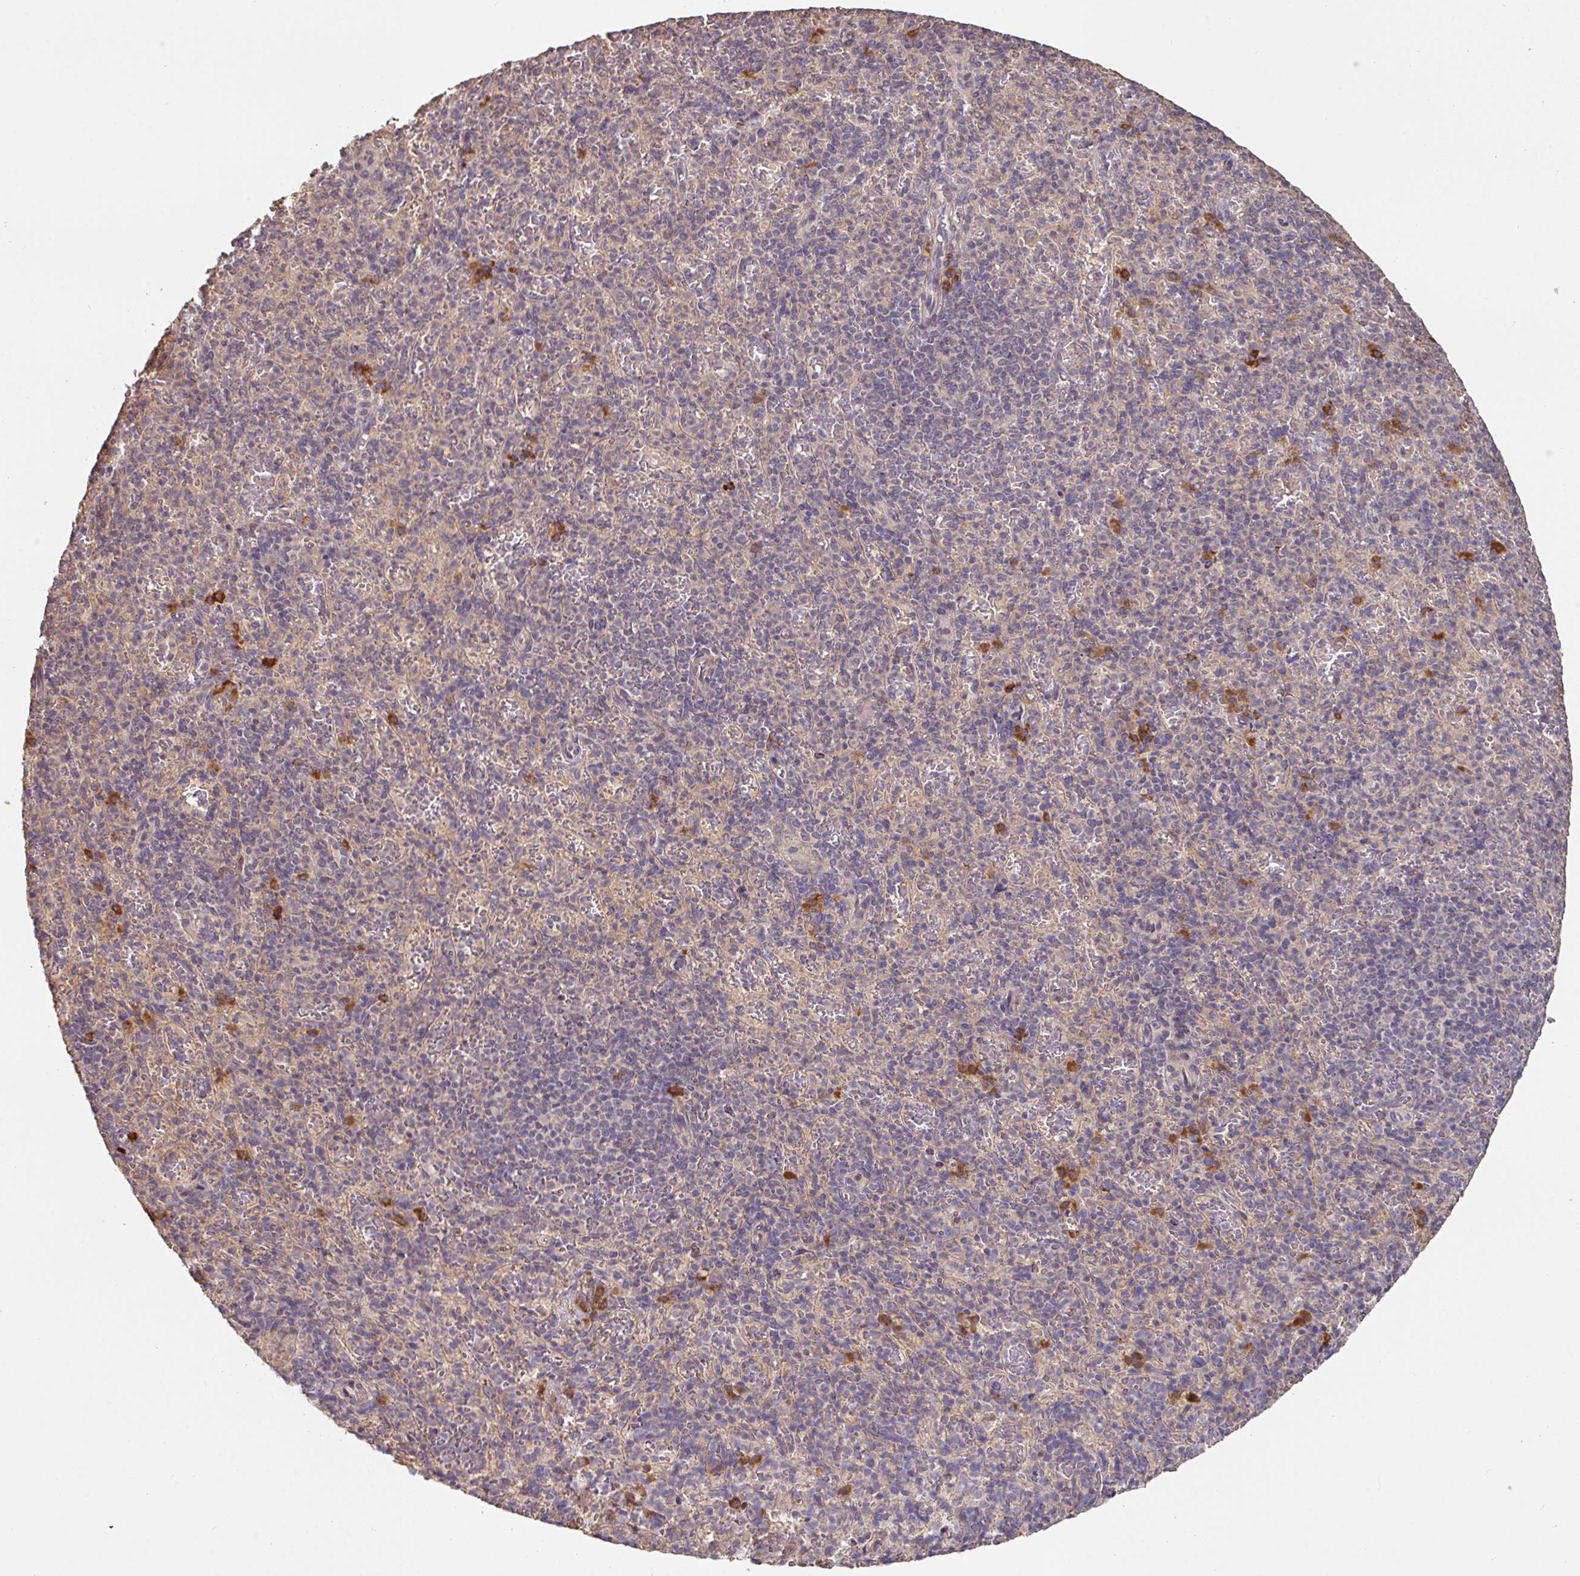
{"staining": {"intensity": "negative", "quantity": "none", "location": "none"}, "tissue": "spleen", "cell_type": "Cells in red pulp", "image_type": "normal", "snomed": [{"axis": "morphology", "description": "Normal tissue, NOS"}, {"axis": "topography", "description": "Spleen"}], "caption": "Cells in red pulp show no significant protein positivity in benign spleen. Nuclei are stained in blue.", "gene": "ACVR2B", "patient": {"sex": "female", "age": 74}}